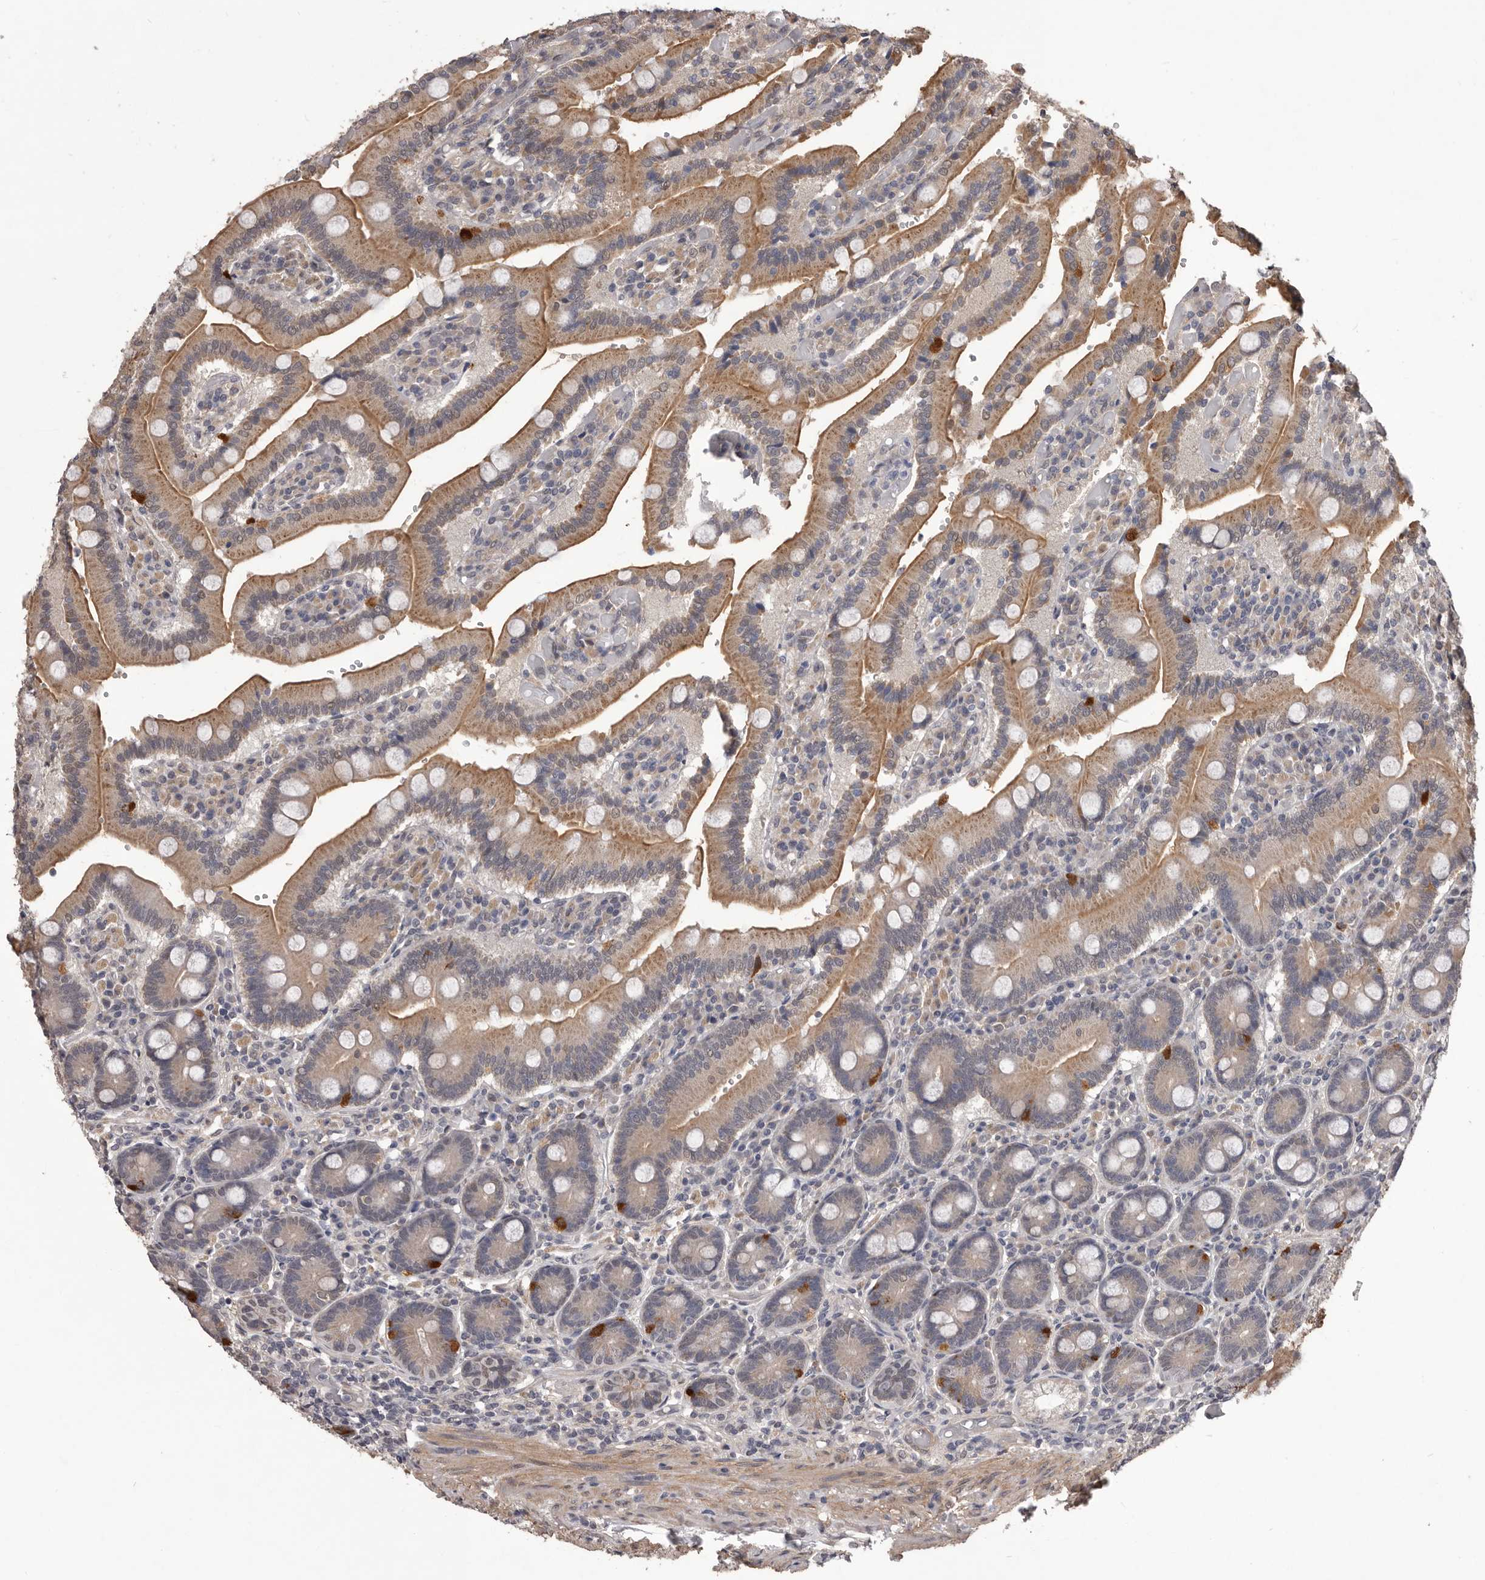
{"staining": {"intensity": "moderate", "quantity": ">75%", "location": "cytoplasmic/membranous"}, "tissue": "duodenum", "cell_type": "Glandular cells", "image_type": "normal", "snomed": [{"axis": "morphology", "description": "Normal tissue, NOS"}, {"axis": "topography", "description": "Duodenum"}], "caption": "High-magnification brightfield microscopy of benign duodenum stained with DAB (3,3'-diaminobenzidine) (brown) and counterstained with hematoxylin (blue). glandular cells exhibit moderate cytoplasmic/membranous positivity is seen in approximately>75% of cells.", "gene": "CELF3", "patient": {"sex": "female", "age": 62}}